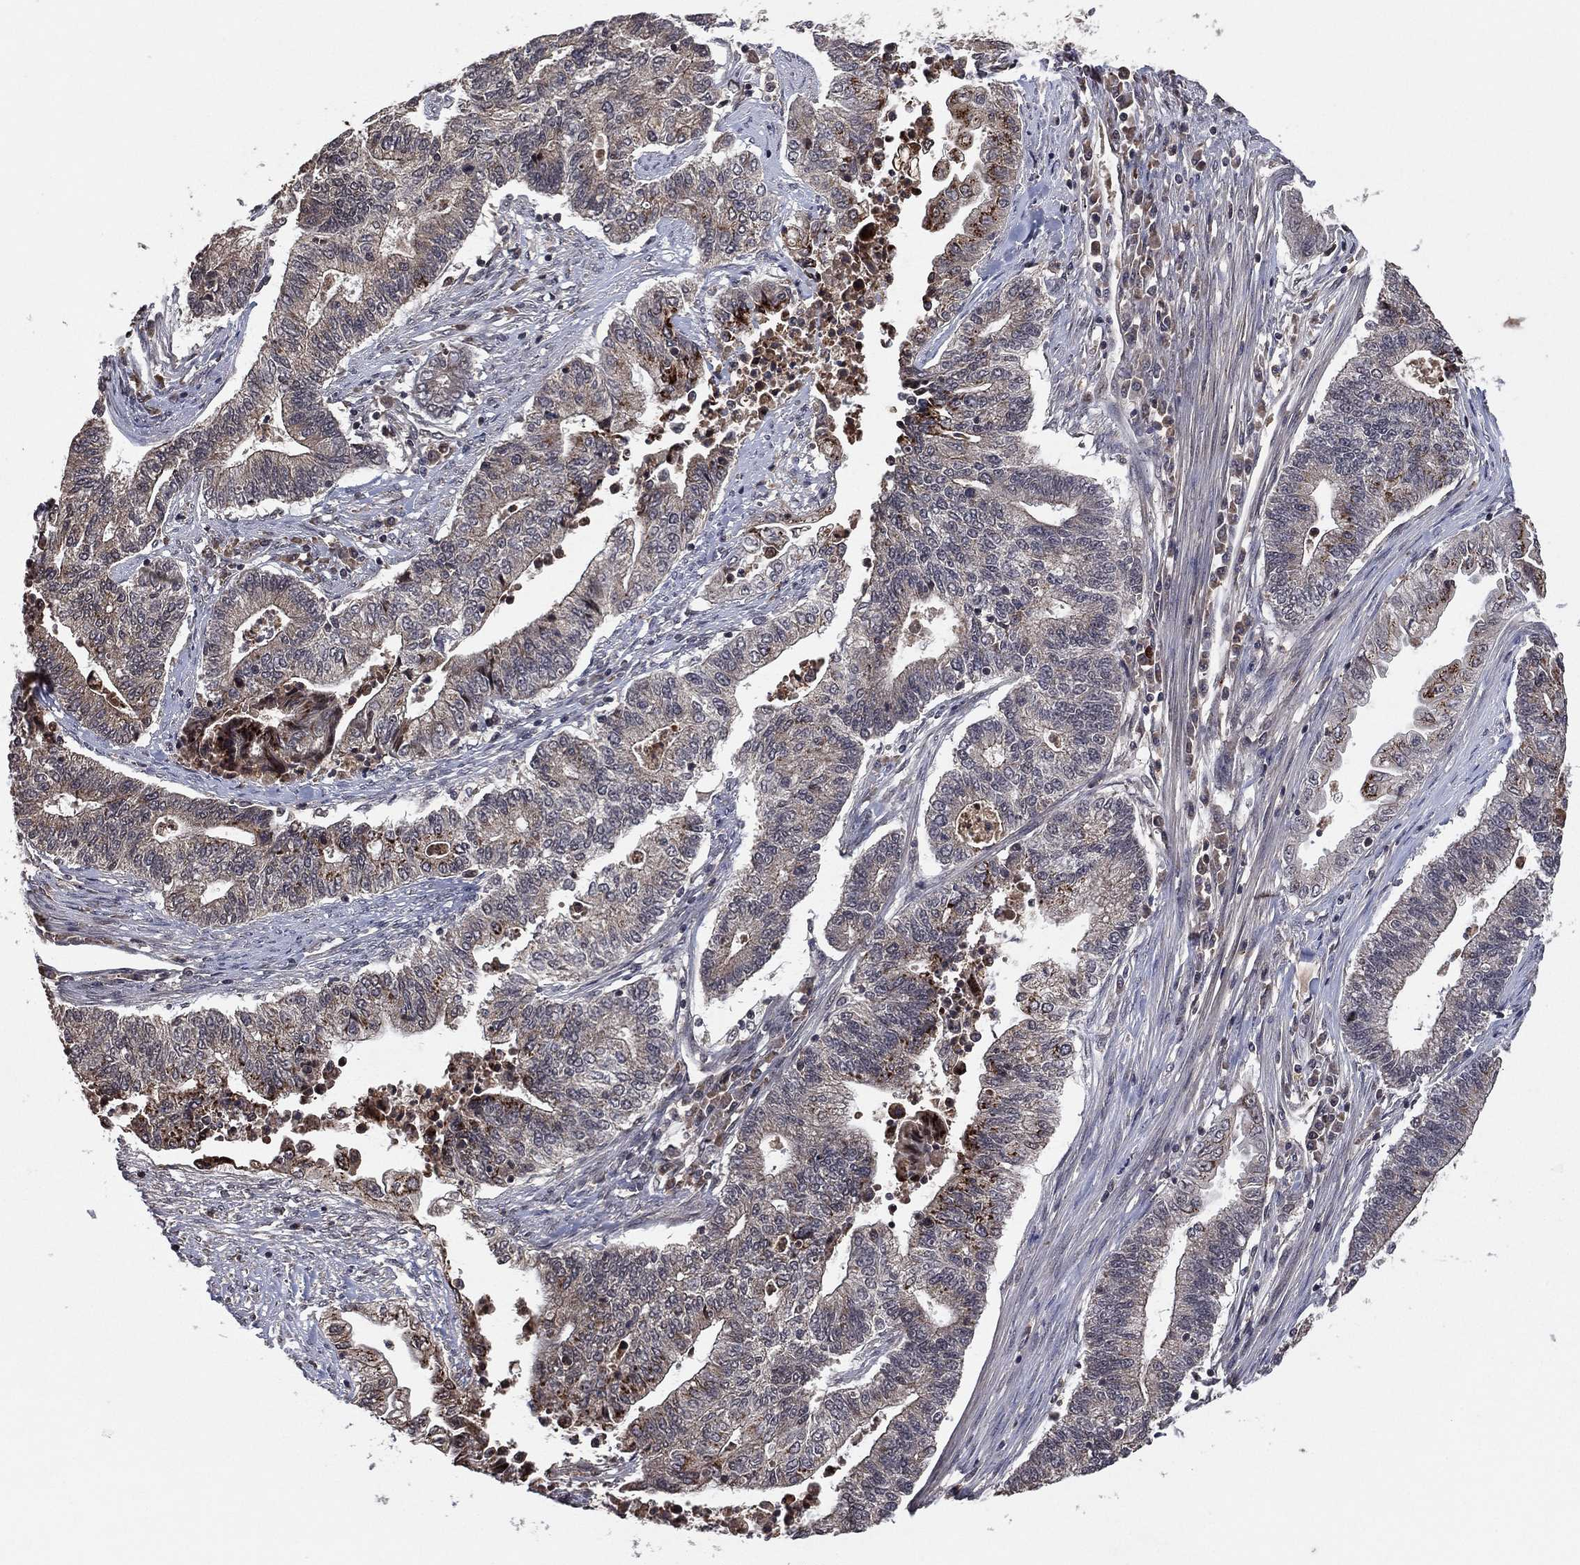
{"staining": {"intensity": "negative", "quantity": "none", "location": "none"}, "tissue": "endometrial cancer", "cell_type": "Tumor cells", "image_type": "cancer", "snomed": [{"axis": "morphology", "description": "Adenocarcinoma, NOS"}, {"axis": "topography", "description": "Uterus"}, {"axis": "topography", "description": "Endometrium"}], "caption": "DAB immunohistochemical staining of endometrial cancer (adenocarcinoma) exhibits no significant staining in tumor cells. Brightfield microscopy of immunohistochemistry (IHC) stained with DAB (brown) and hematoxylin (blue), captured at high magnification.", "gene": "ATG4B", "patient": {"sex": "female", "age": 54}}